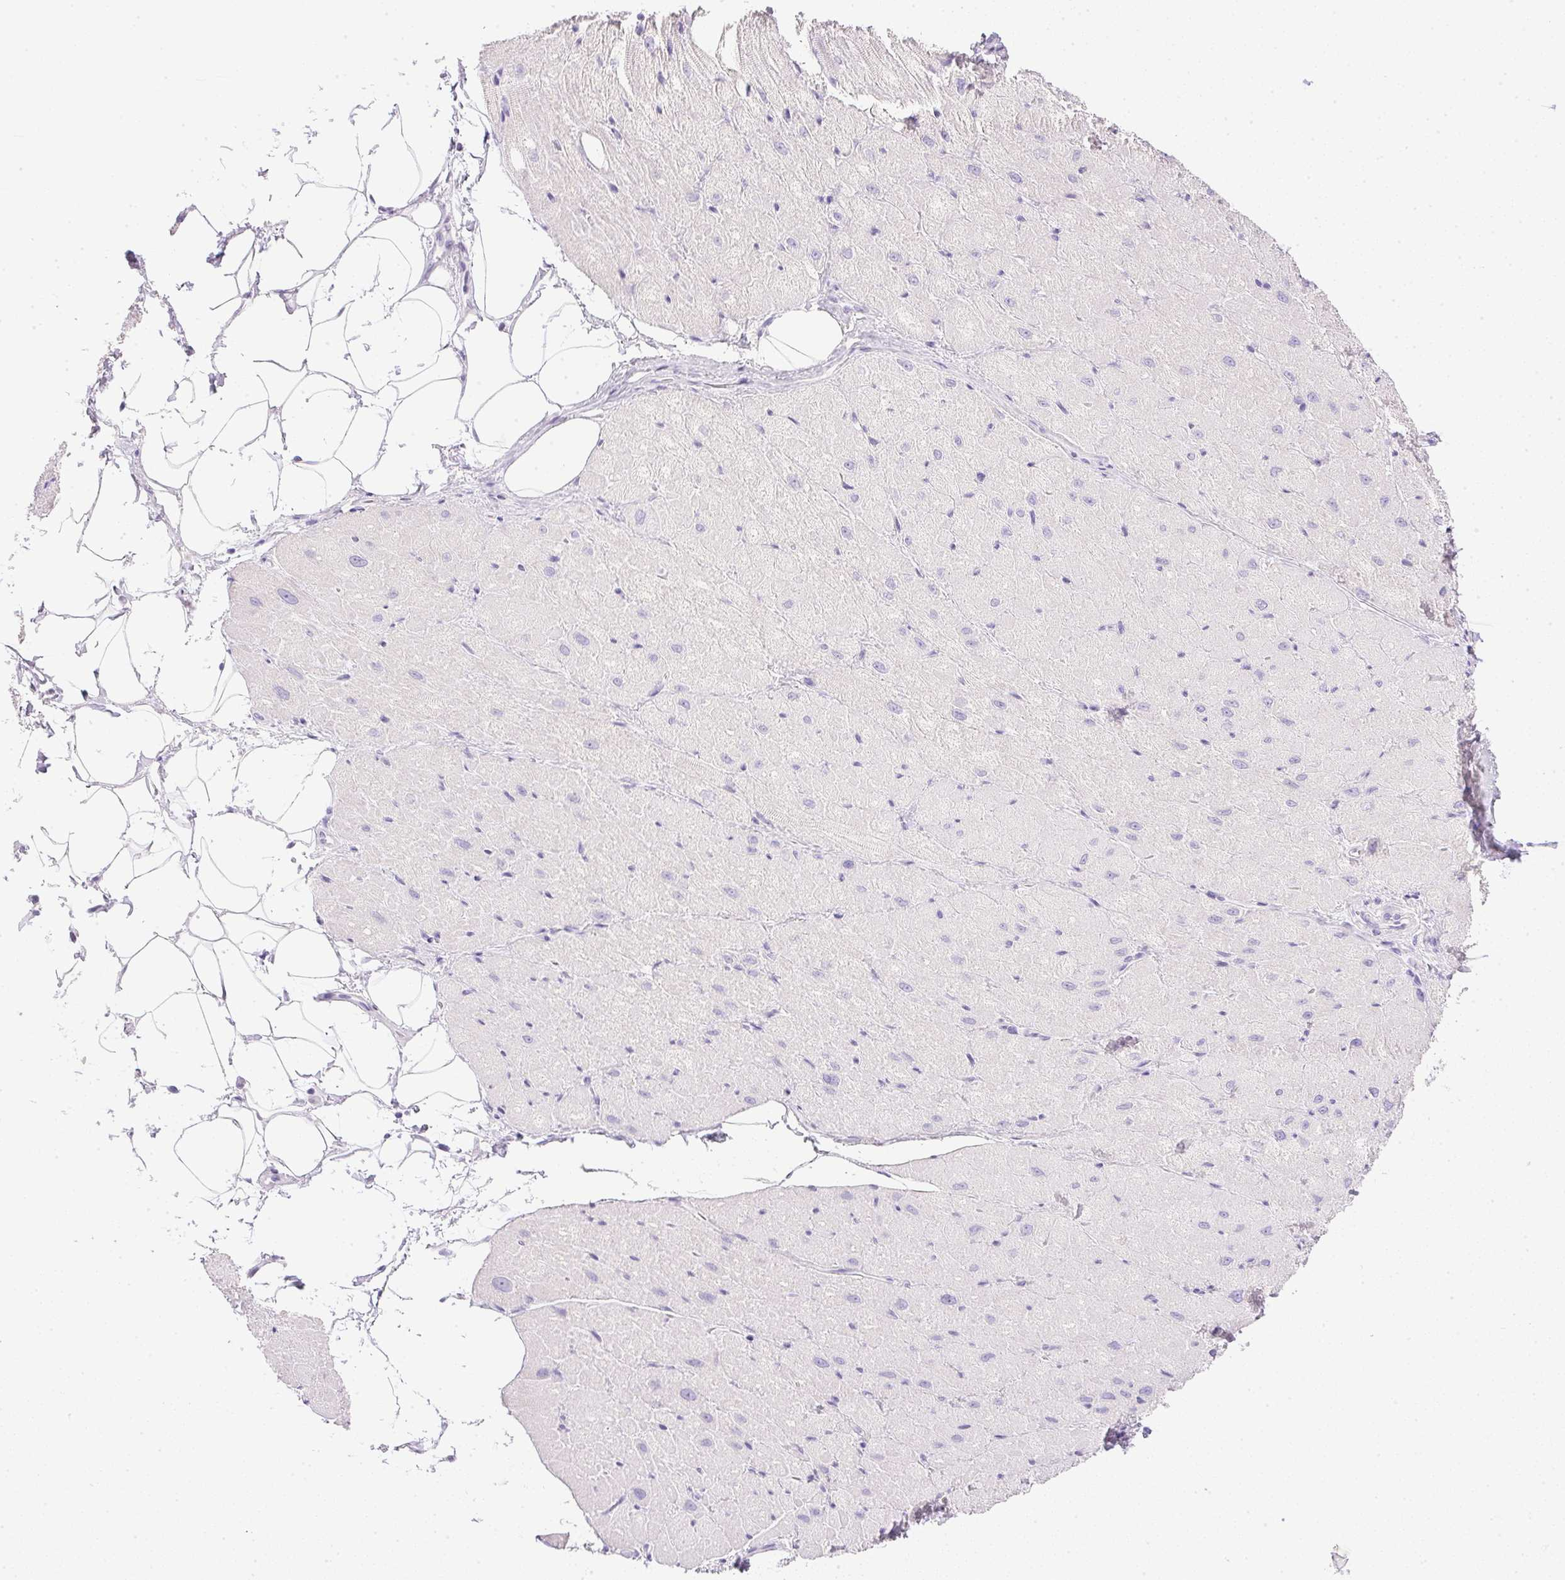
{"staining": {"intensity": "negative", "quantity": "none", "location": "none"}, "tissue": "heart muscle", "cell_type": "Cardiomyocytes", "image_type": "normal", "snomed": [{"axis": "morphology", "description": "Normal tissue, NOS"}, {"axis": "topography", "description": "Heart"}], "caption": "IHC of normal heart muscle shows no staining in cardiomyocytes.", "gene": "CPB1", "patient": {"sex": "male", "age": 62}}